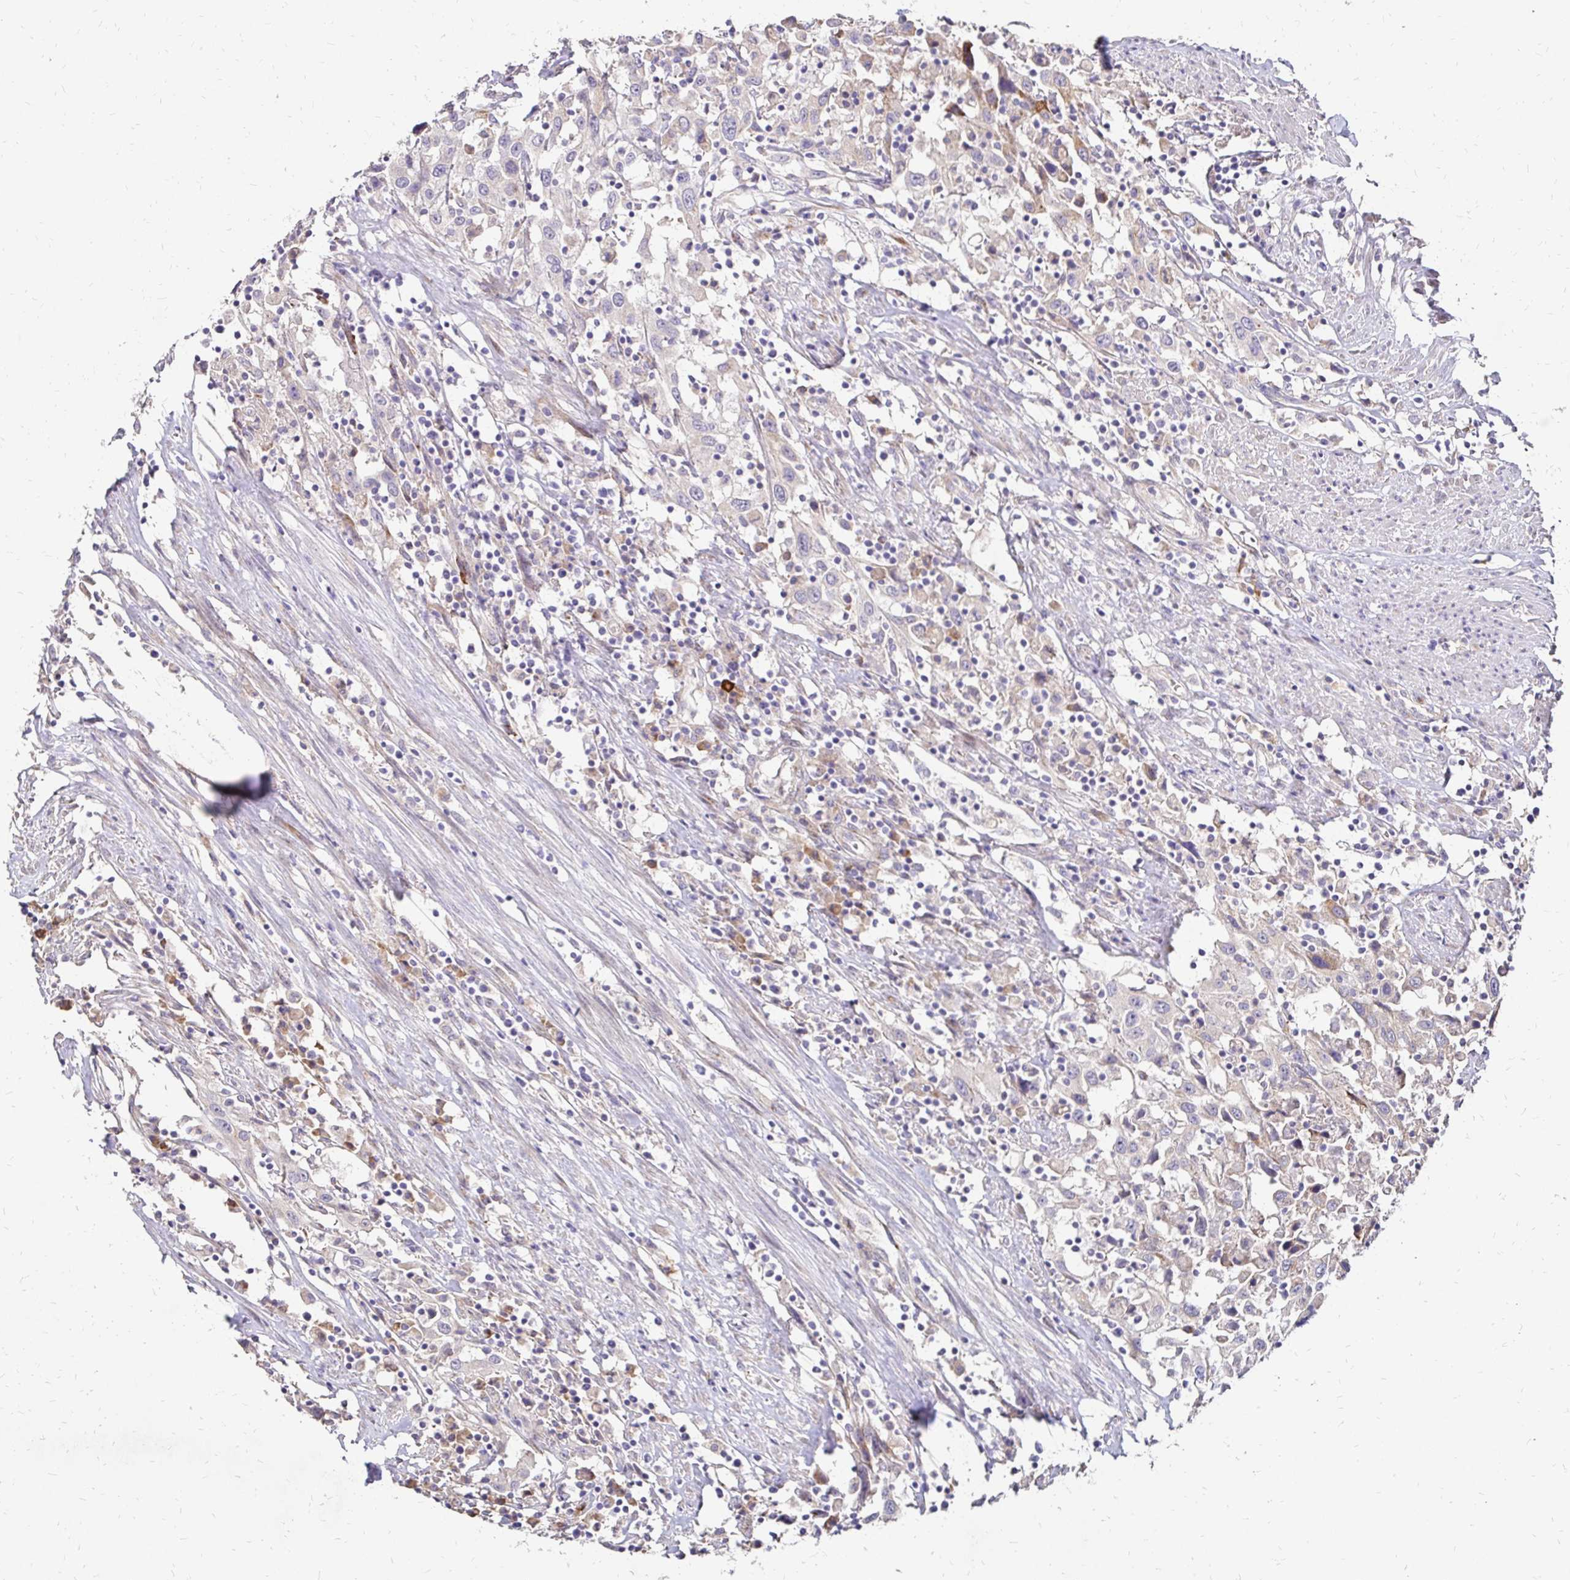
{"staining": {"intensity": "negative", "quantity": "none", "location": "none"}, "tissue": "urothelial cancer", "cell_type": "Tumor cells", "image_type": "cancer", "snomed": [{"axis": "morphology", "description": "Urothelial carcinoma, High grade"}, {"axis": "topography", "description": "Urinary bladder"}], "caption": "The immunohistochemistry photomicrograph has no significant staining in tumor cells of high-grade urothelial carcinoma tissue.", "gene": "PRIMA1", "patient": {"sex": "male", "age": 61}}